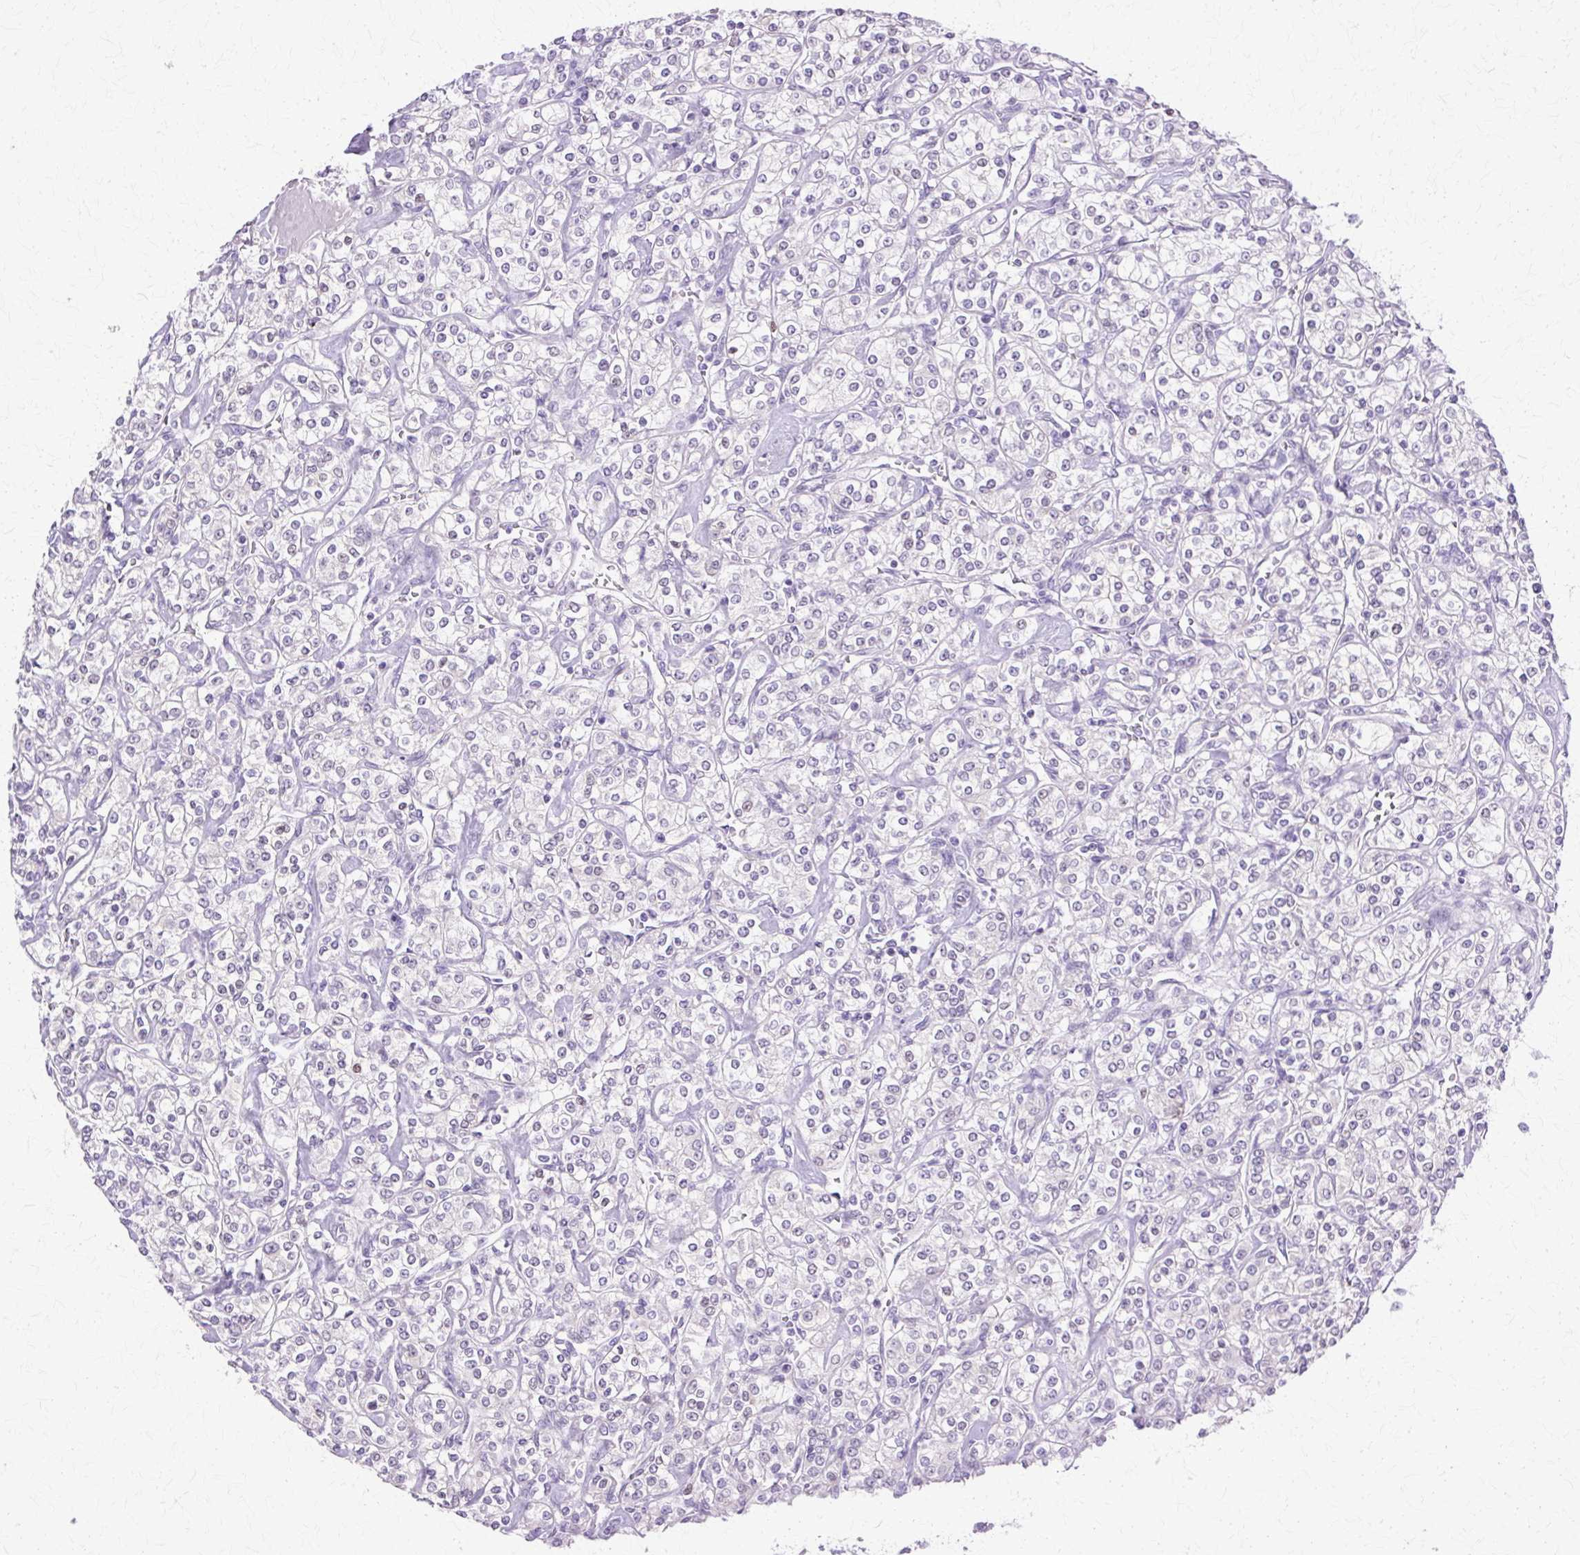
{"staining": {"intensity": "negative", "quantity": "none", "location": "none"}, "tissue": "renal cancer", "cell_type": "Tumor cells", "image_type": "cancer", "snomed": [{"axis": "morphology", "description": "Adenocarcinoma, NOS"}, {"axis": "topography", "description": "Kidney"}], "caption": "Adenocarcinoma (renal) was stained to show a protein in brown. There is no significant staining in tumor cells.", "gene": "HSPA8", "patient": {"sex": "male", "age": 77}}